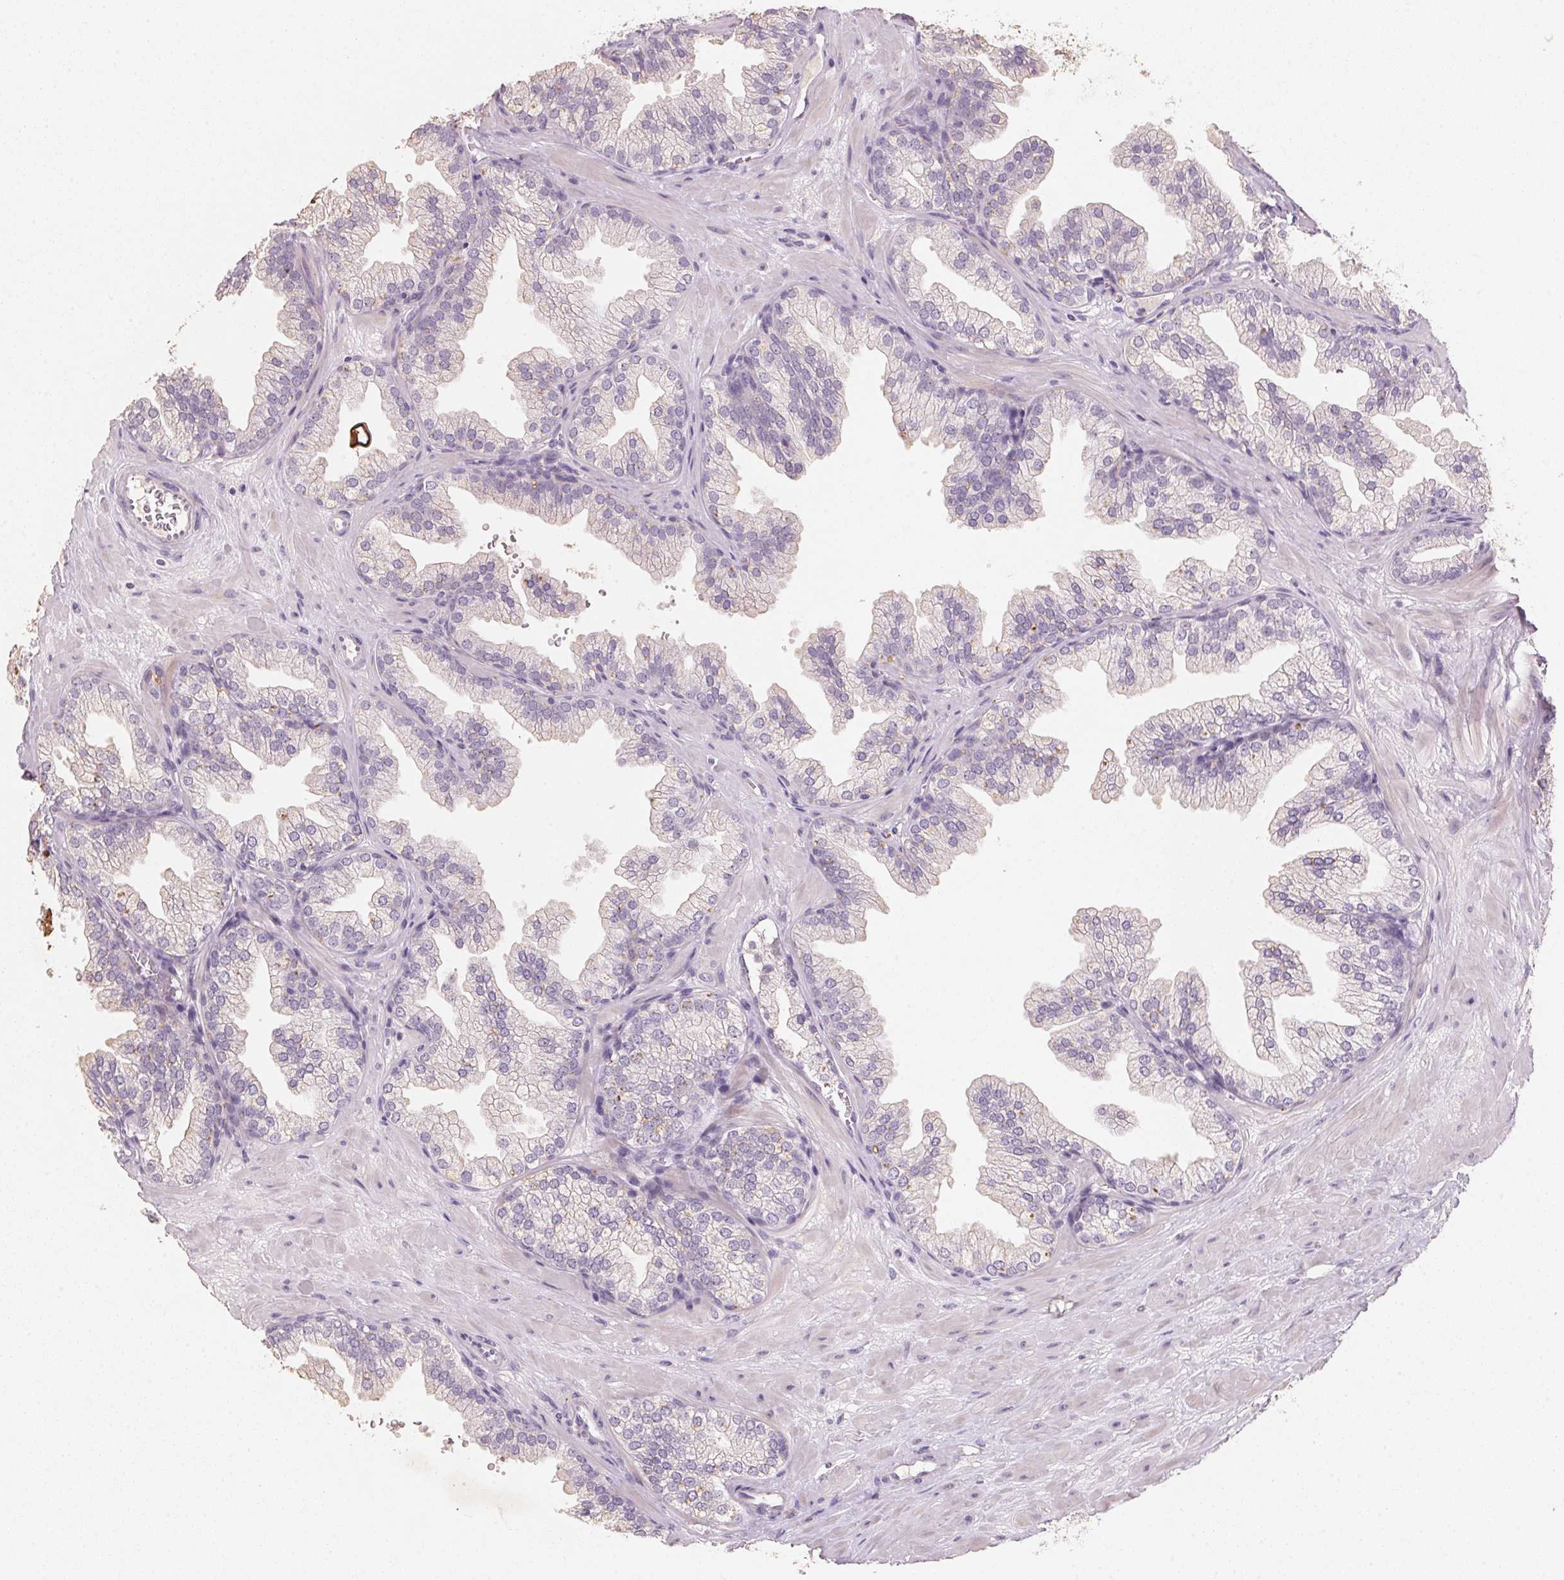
{"staining": {"intensity": "moderate", "quantity": "<25%", "location": "cytoplasmic/membranous"}, "tissue": "prostate", "cell_type": "Glandular cells", "image_type": "normal", "snomed": [{"axis": "morphology", "description": "Normal tissue, NOS"}, {"axis": "topography", "description": "Prostate"}], "caption": "Human prostate stained with a brown dye exhibits moderate cytoplasmic/membranous positive expression in approximately <25% of glandular cells.", "gene": "CXCL5", "patient": {"sex": "male", "age": 37}}